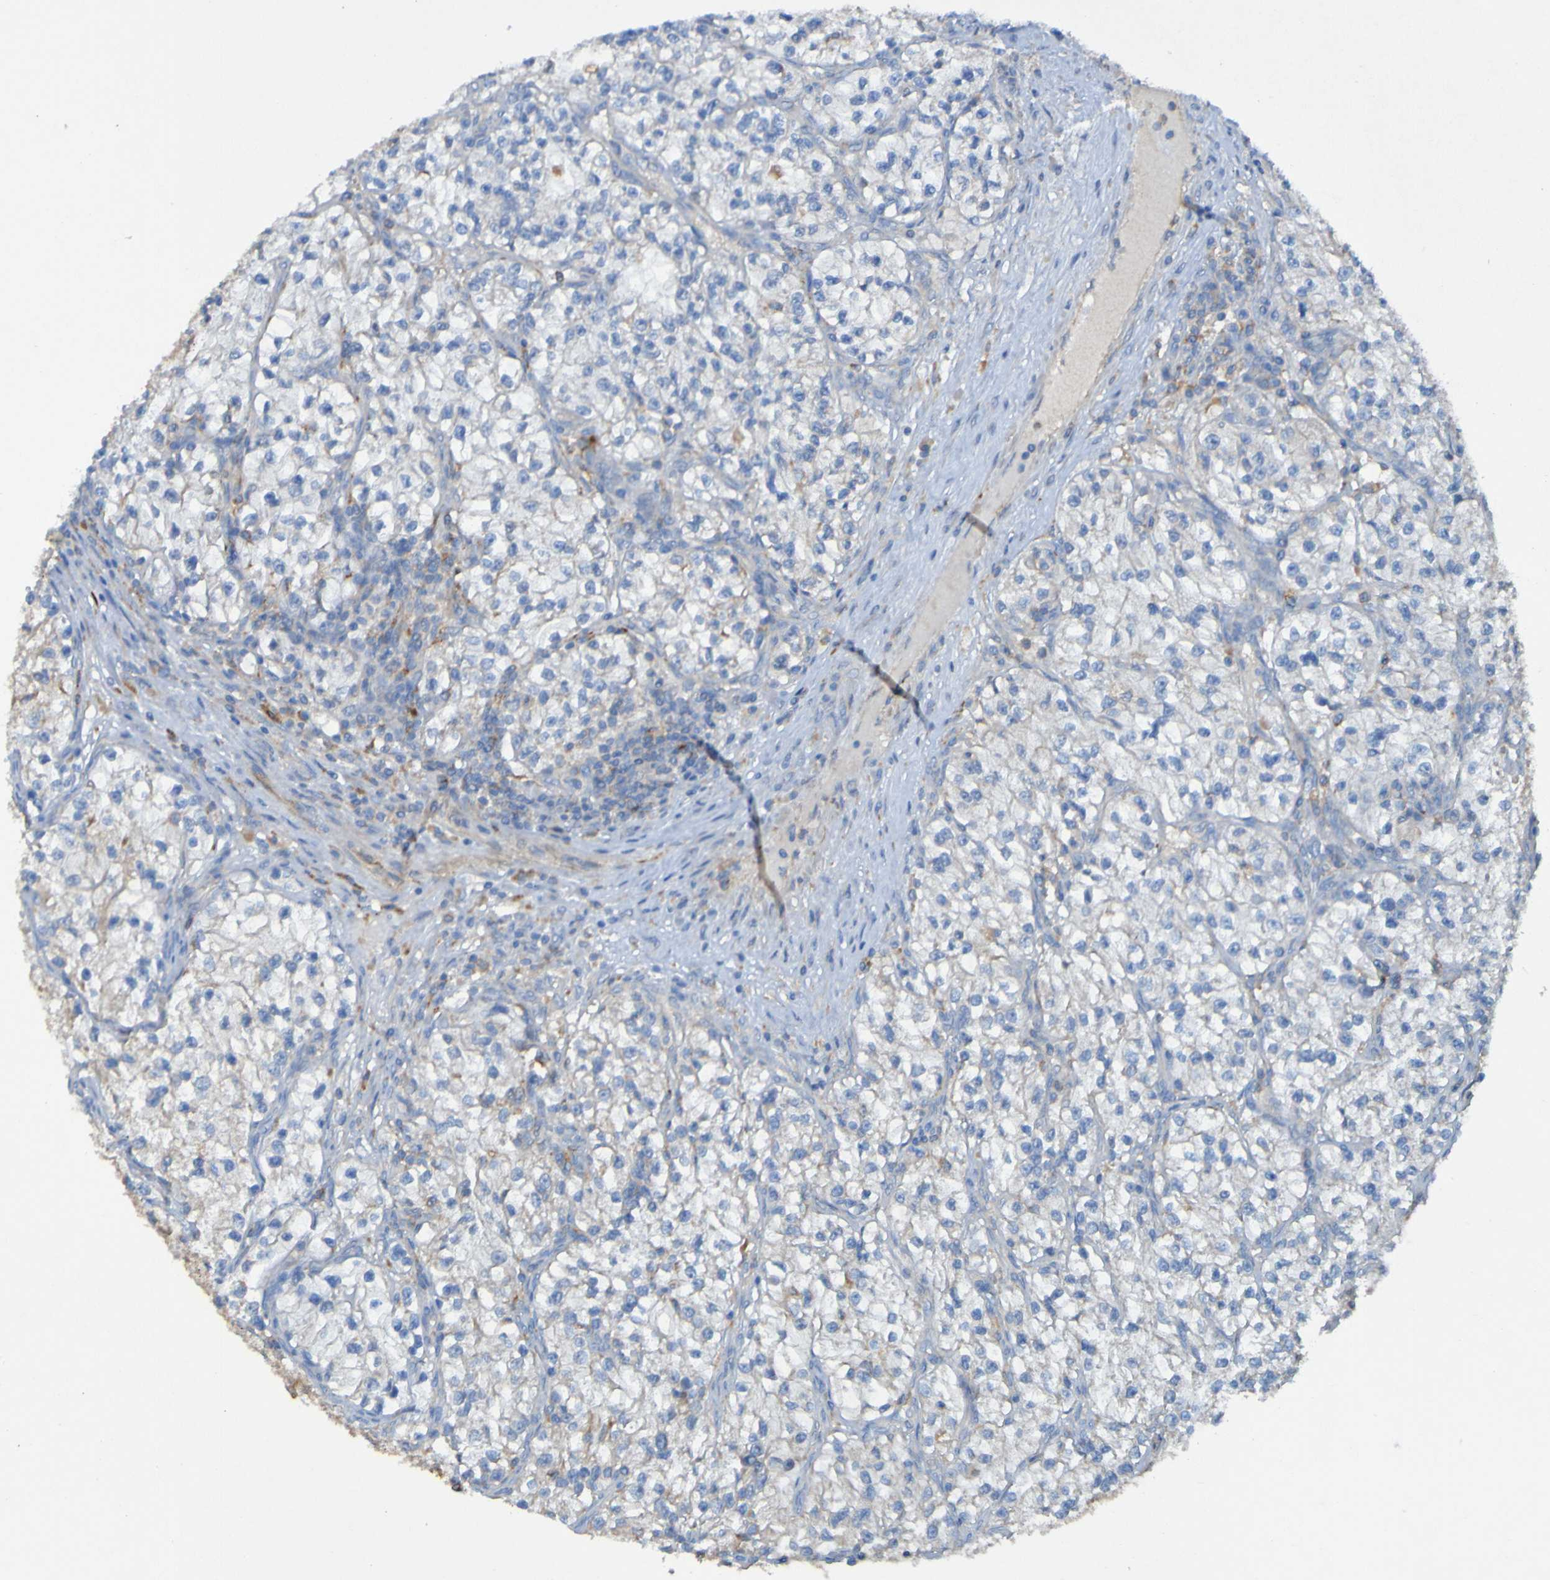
{"staining": {"intensity": "weak", "quantity": "<25%", "location": "cytoplasmic/membranous"}, "tissue": "renal cancer", "cell_type": "Tumor cells", "image_type": "cancer", "snomed": [{"axis": "morphology", "description": "Adenocarcinoma, NOS"}, {"axis": "topography", "description": "Kidney"}], "caption": "This is an immunohistochemistry (IHC) micrograph of adenocarcinoma (renal). There is no staining in tumor cells.", "gene": "ARHGEF16", "patient": {"sex": "female", "age": 57}}